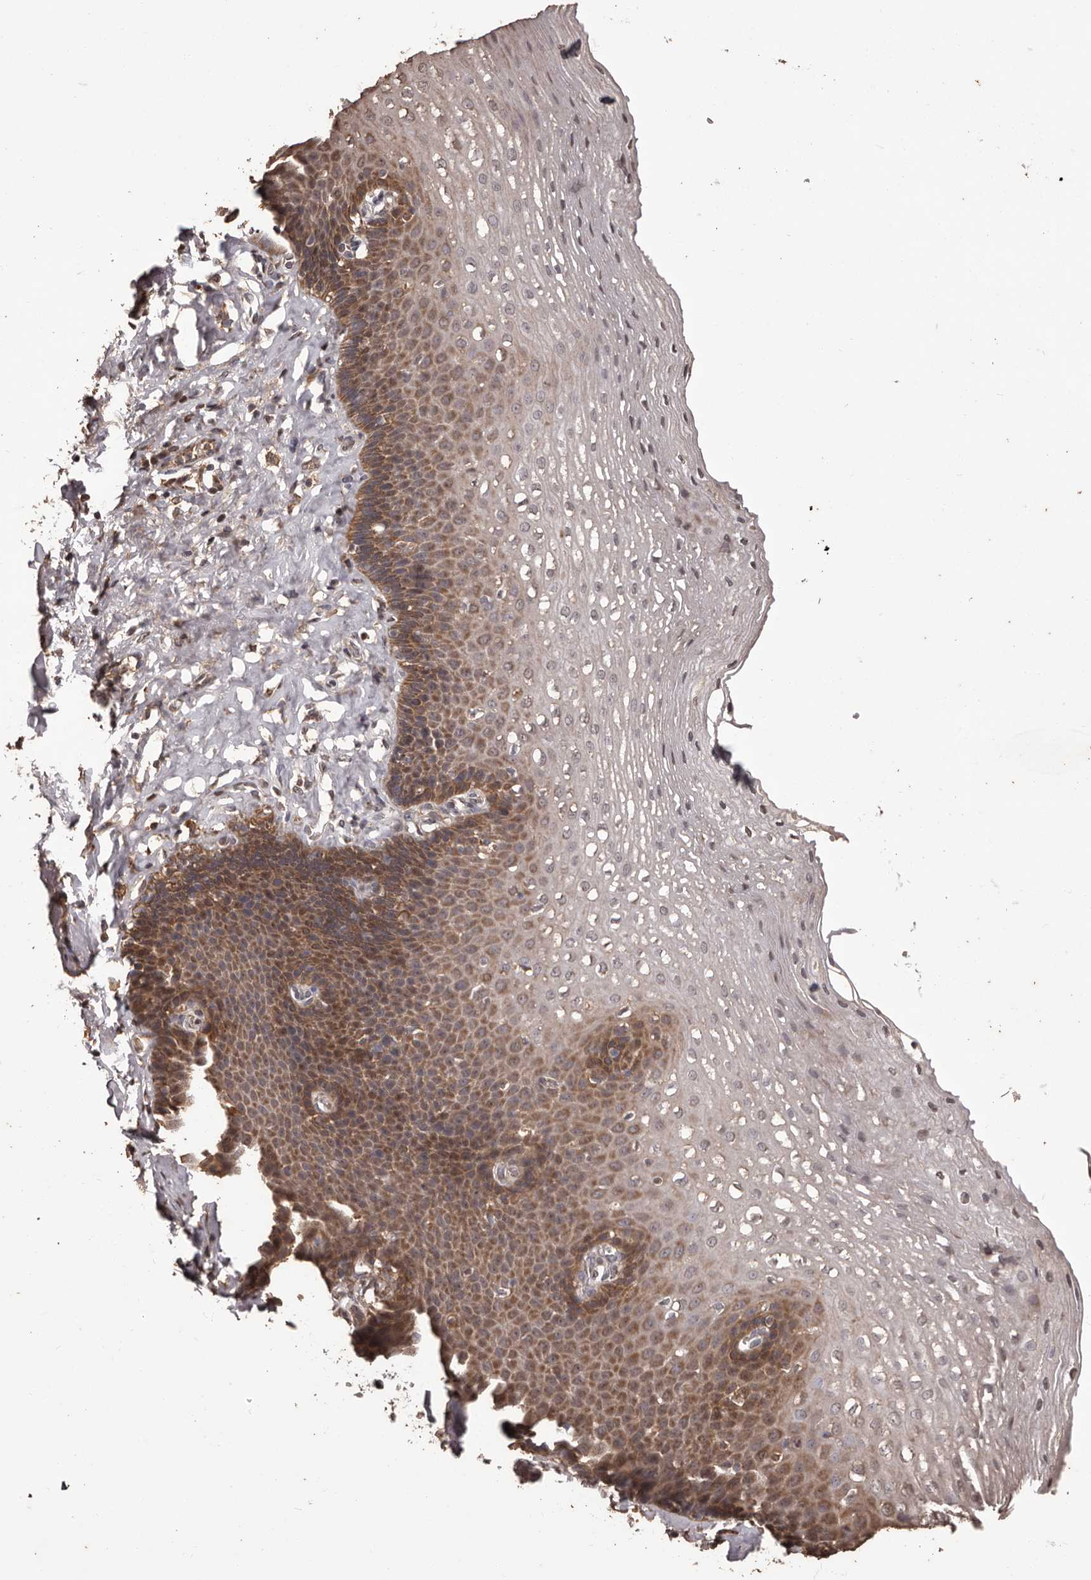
{"staining": {"intensity": "moderate", "quantity": "25%-75%", "location": "cytoplasmic/membranous"}, "tissue": "esophagus", "cell_type": "Squamous epithelial cells", "image_type": "normal", "snomed": [{"axis": "morphology", "description": "Normal tissue, NOS"}, {"axis": "topography", "description": "Esophagus"}], "caption": "Benign esophagus displays moderate cytoplasmic/membranous staining in approximately 25%-75% of squamous epithelial cells, visualized by immunohistochemistry. (DAB = brown stain, brightfield microscopy at high magnification).", "gene": "NAV1", "patient": {"sex": "female", "age": 66}}